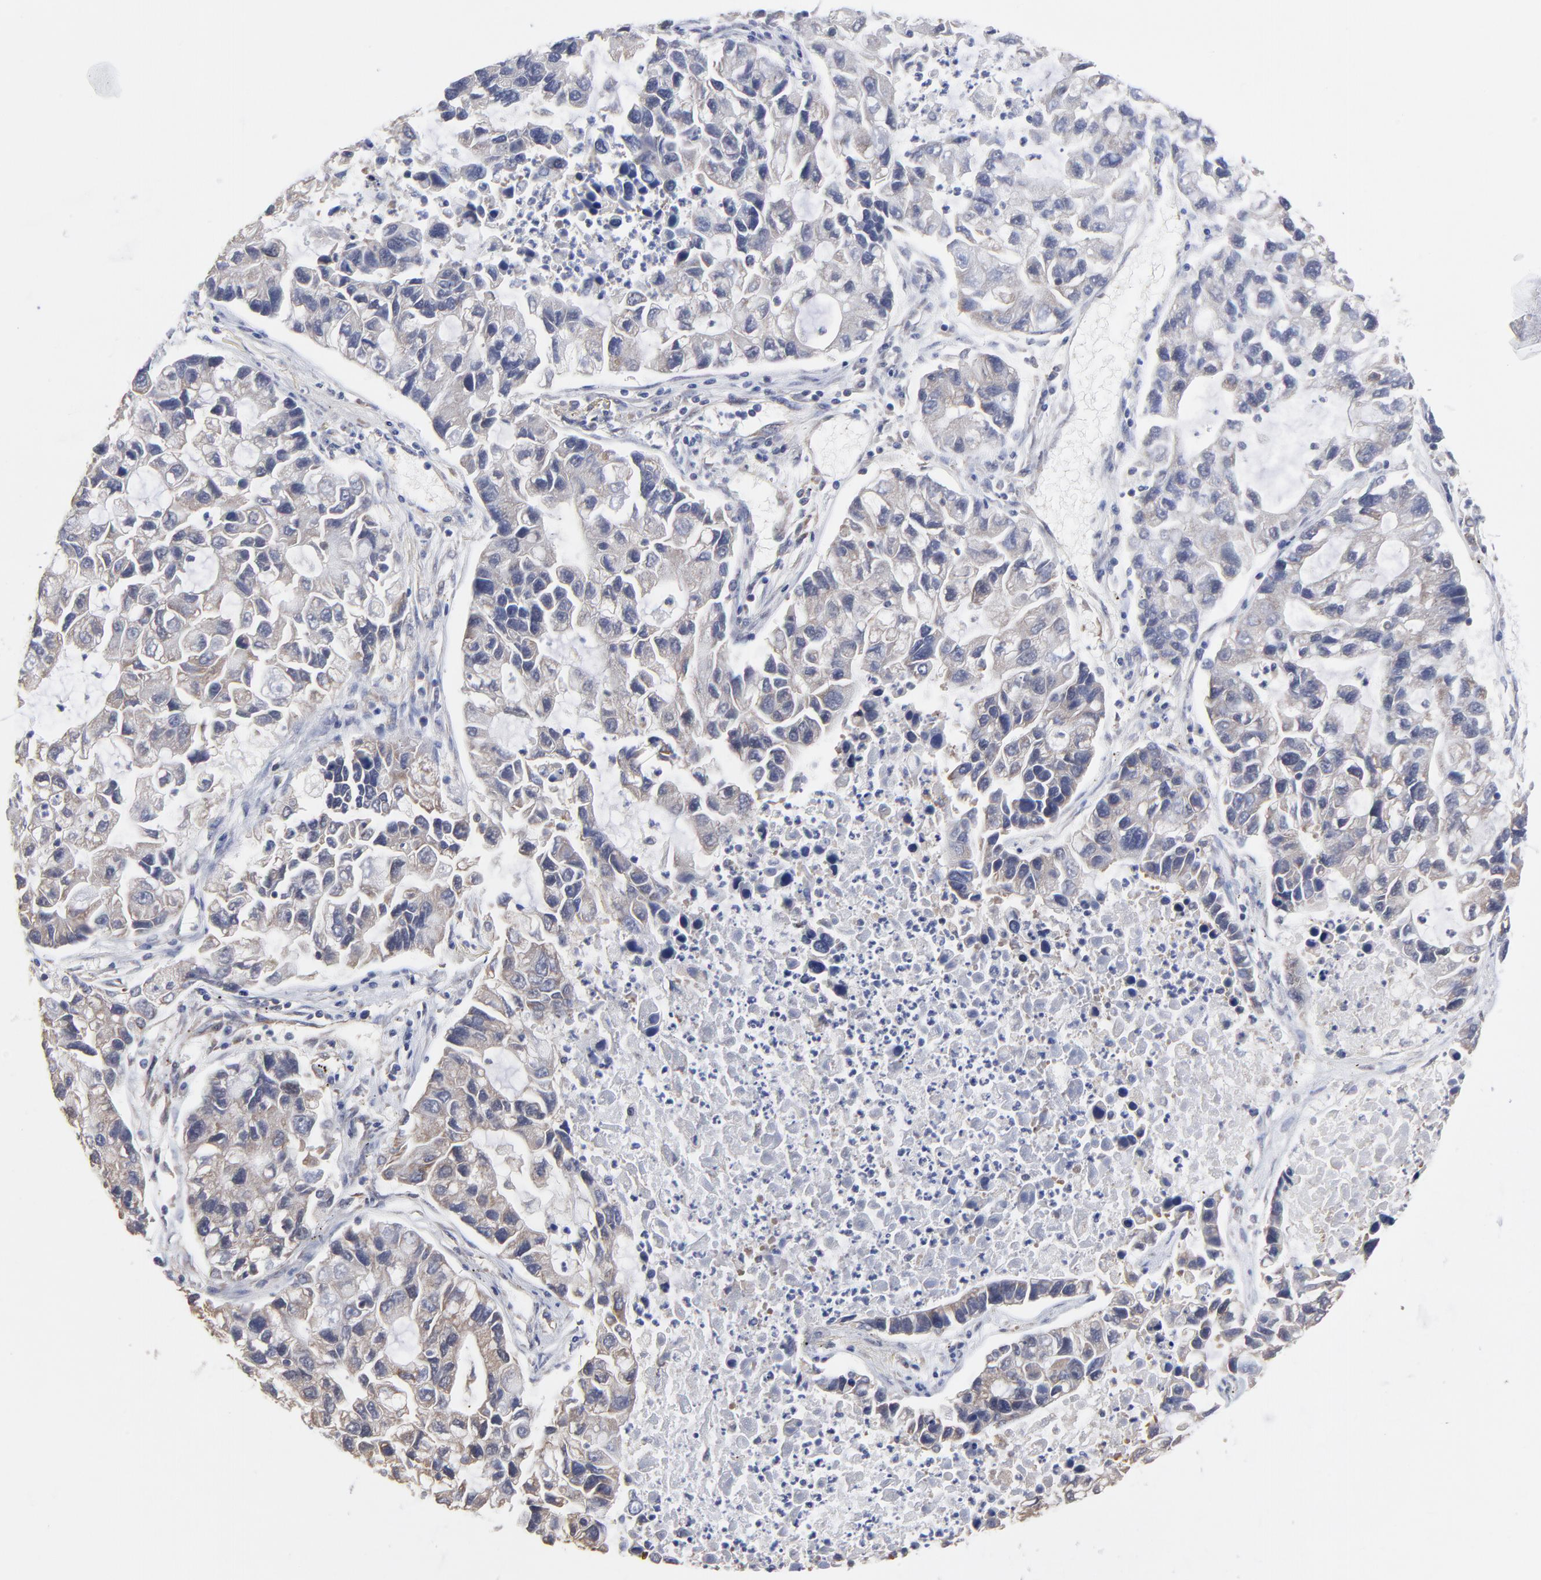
{"staining": {"intensity": "weak", "quantity": "25%-75%", "location": "cytoplasmic/membranous"}, "tissue": "lung cancer", "cell_type": "Tumor cells", "image_type": "cancer", "snomed": [{"axis": "morphology", "description": "Adenocarcinoma, NOS"}, {"axis": "topography", "description": "Lung"}], "caption": "Adenocarcinoma (lung) stained for a protein reveals weak cytoplasmic/membranous positivity in tumor cells.", "gene": "CCT2", "patient": {"sex": "female", "age": 51}}